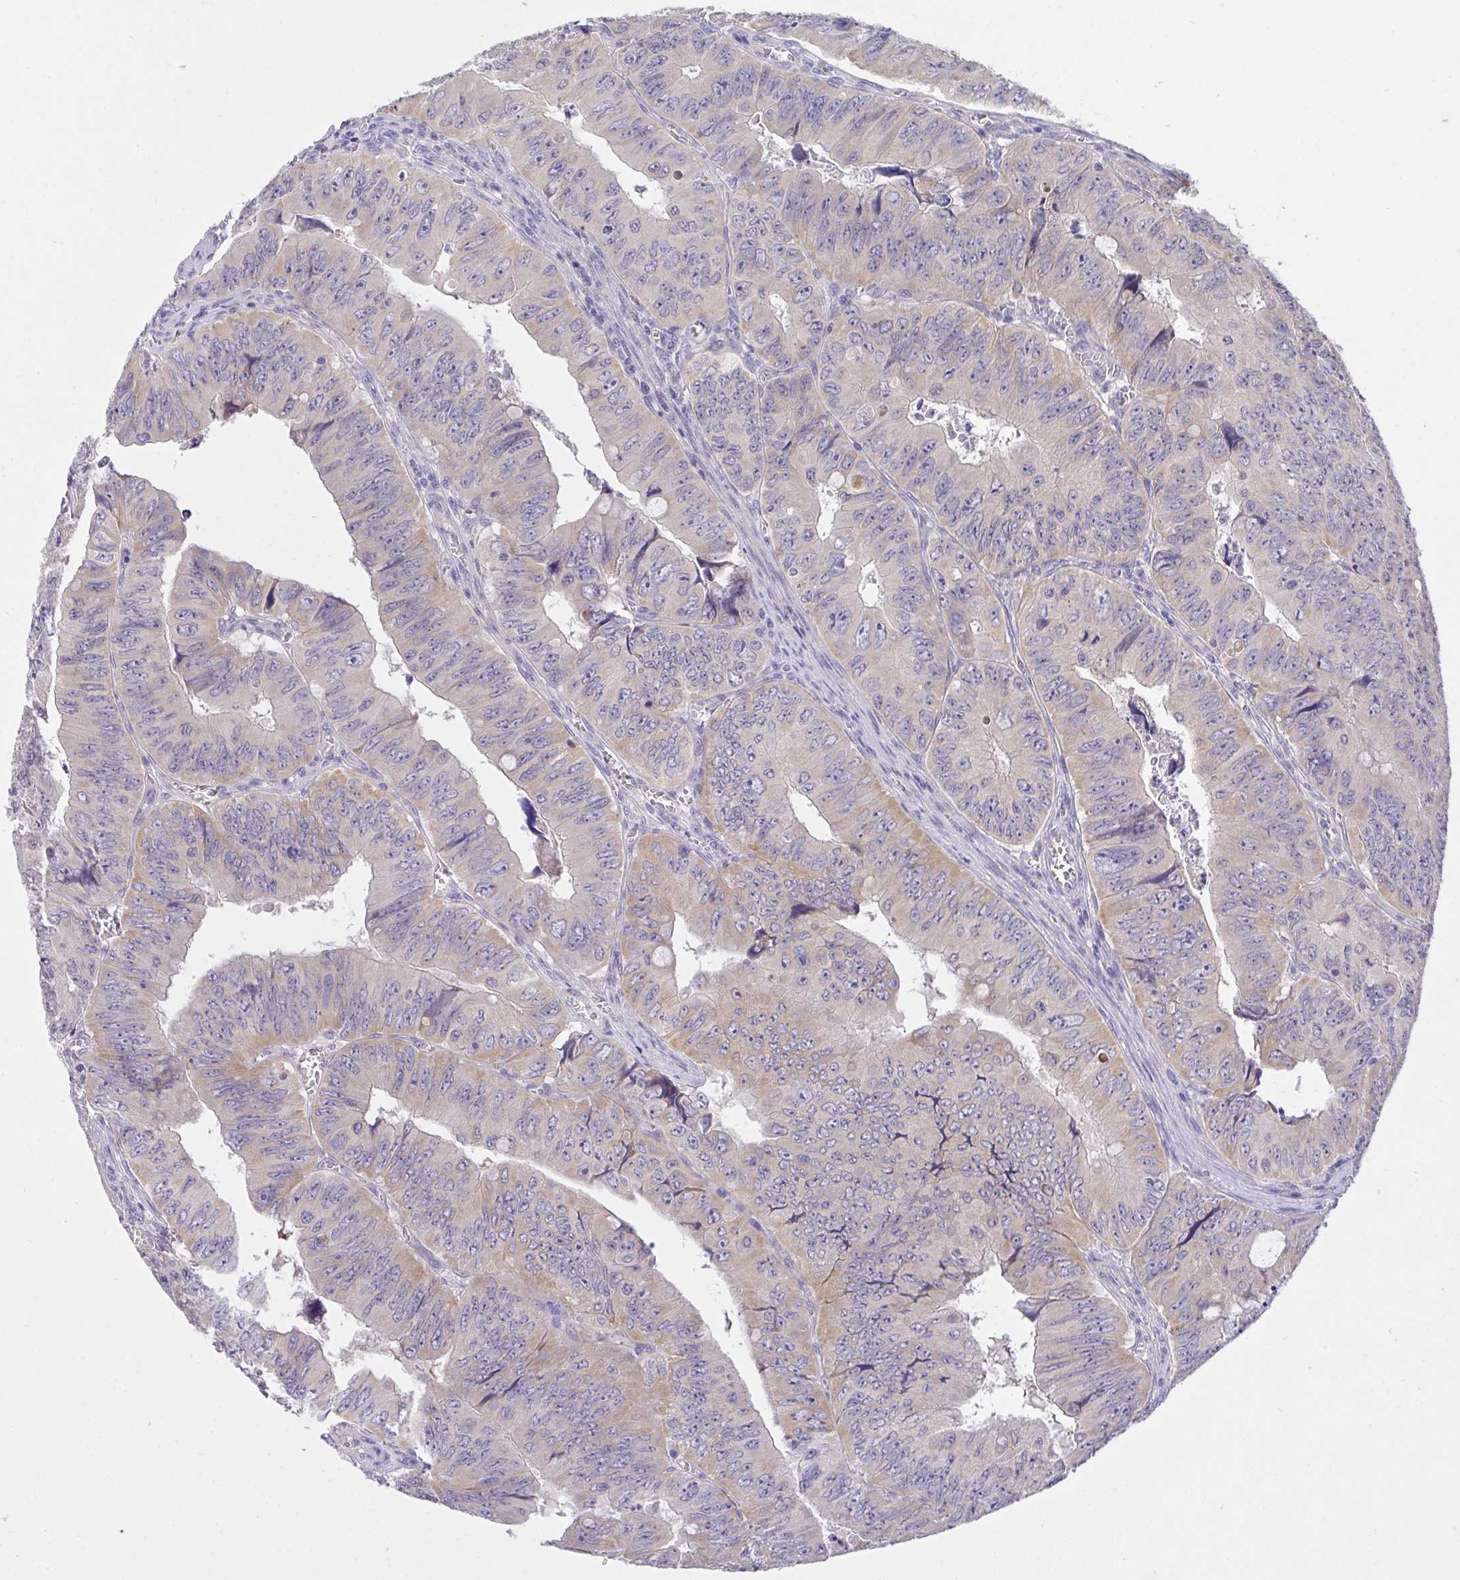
{"staining": {"intensity": "moderate", "quantity": "25%-75%", "location": "cytoplasmic/membranous,nuclear"}, "tissue": "colorectal cancer", "cell_type": "Tumor cells", "image_type": "cancer", "snomed": [{"axis": "morphology", "description": "Adenocarcinoma, NOS"}, {"axis": "topography", "description": "Colon"}], "caption": "Protein expression analysis of colorectal adenocarcinoma shows moderate cytoplasmic/membranous and nuclear positivity in about 25%-75% of tumor cells.", "gene": "ZNF581", "patient": {"sex": "female", "age": 84}}